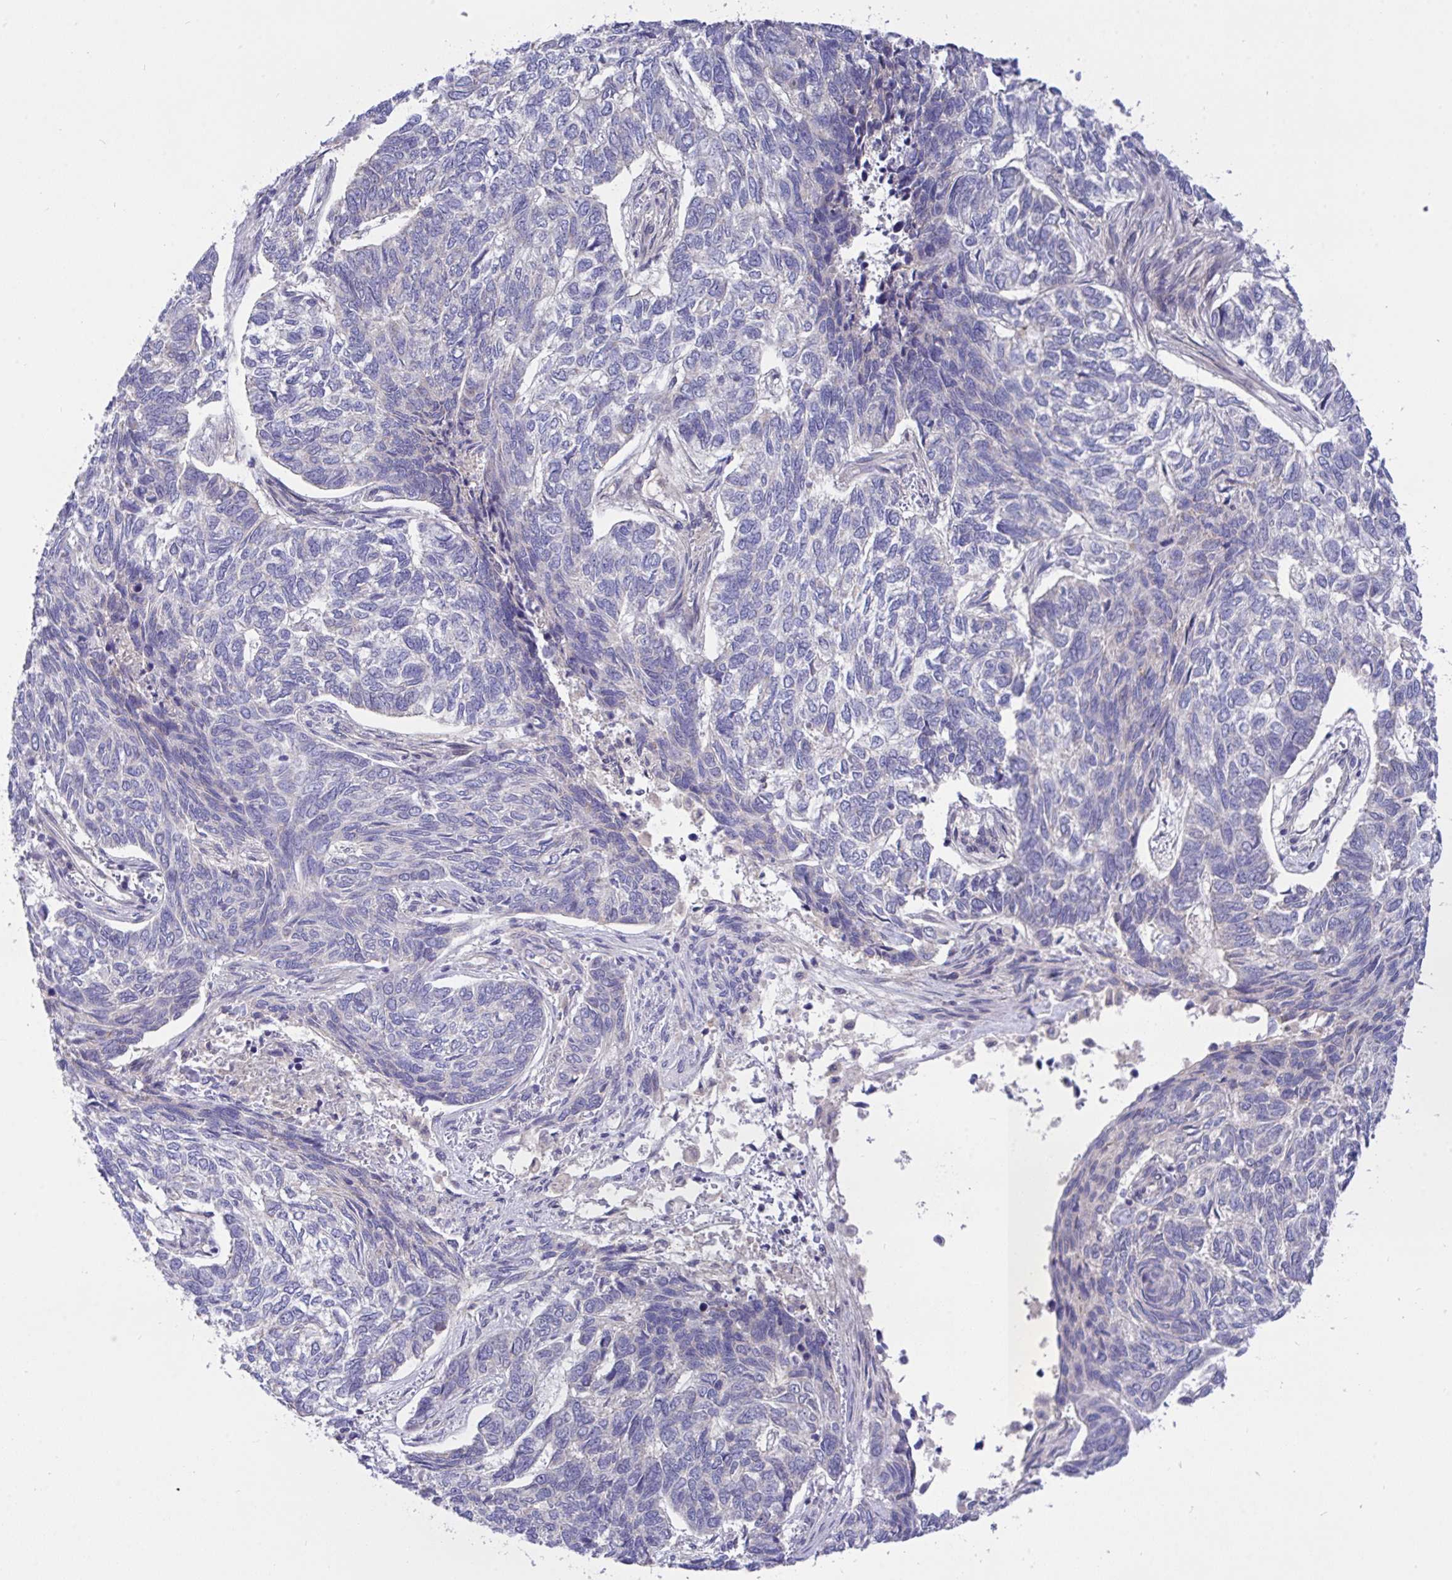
{"staining": {"intensity": "negative", "quantity": "none", "location": "none"}, "tissue": "skin cancer", "cell_type": "Tumor cells", "image_type": "cancer", "snomed": [{"axis": "morphology", "description": "Basal cell carcinoma"}, {"axis": "topography", "description": "Skin"}], "caption": "Tumor cells are negative for protein expression in human skin cancer (basal cell carcinoma).", "gene": "L3HYPDH", "patient": {"sex": "female", "age": 65}}